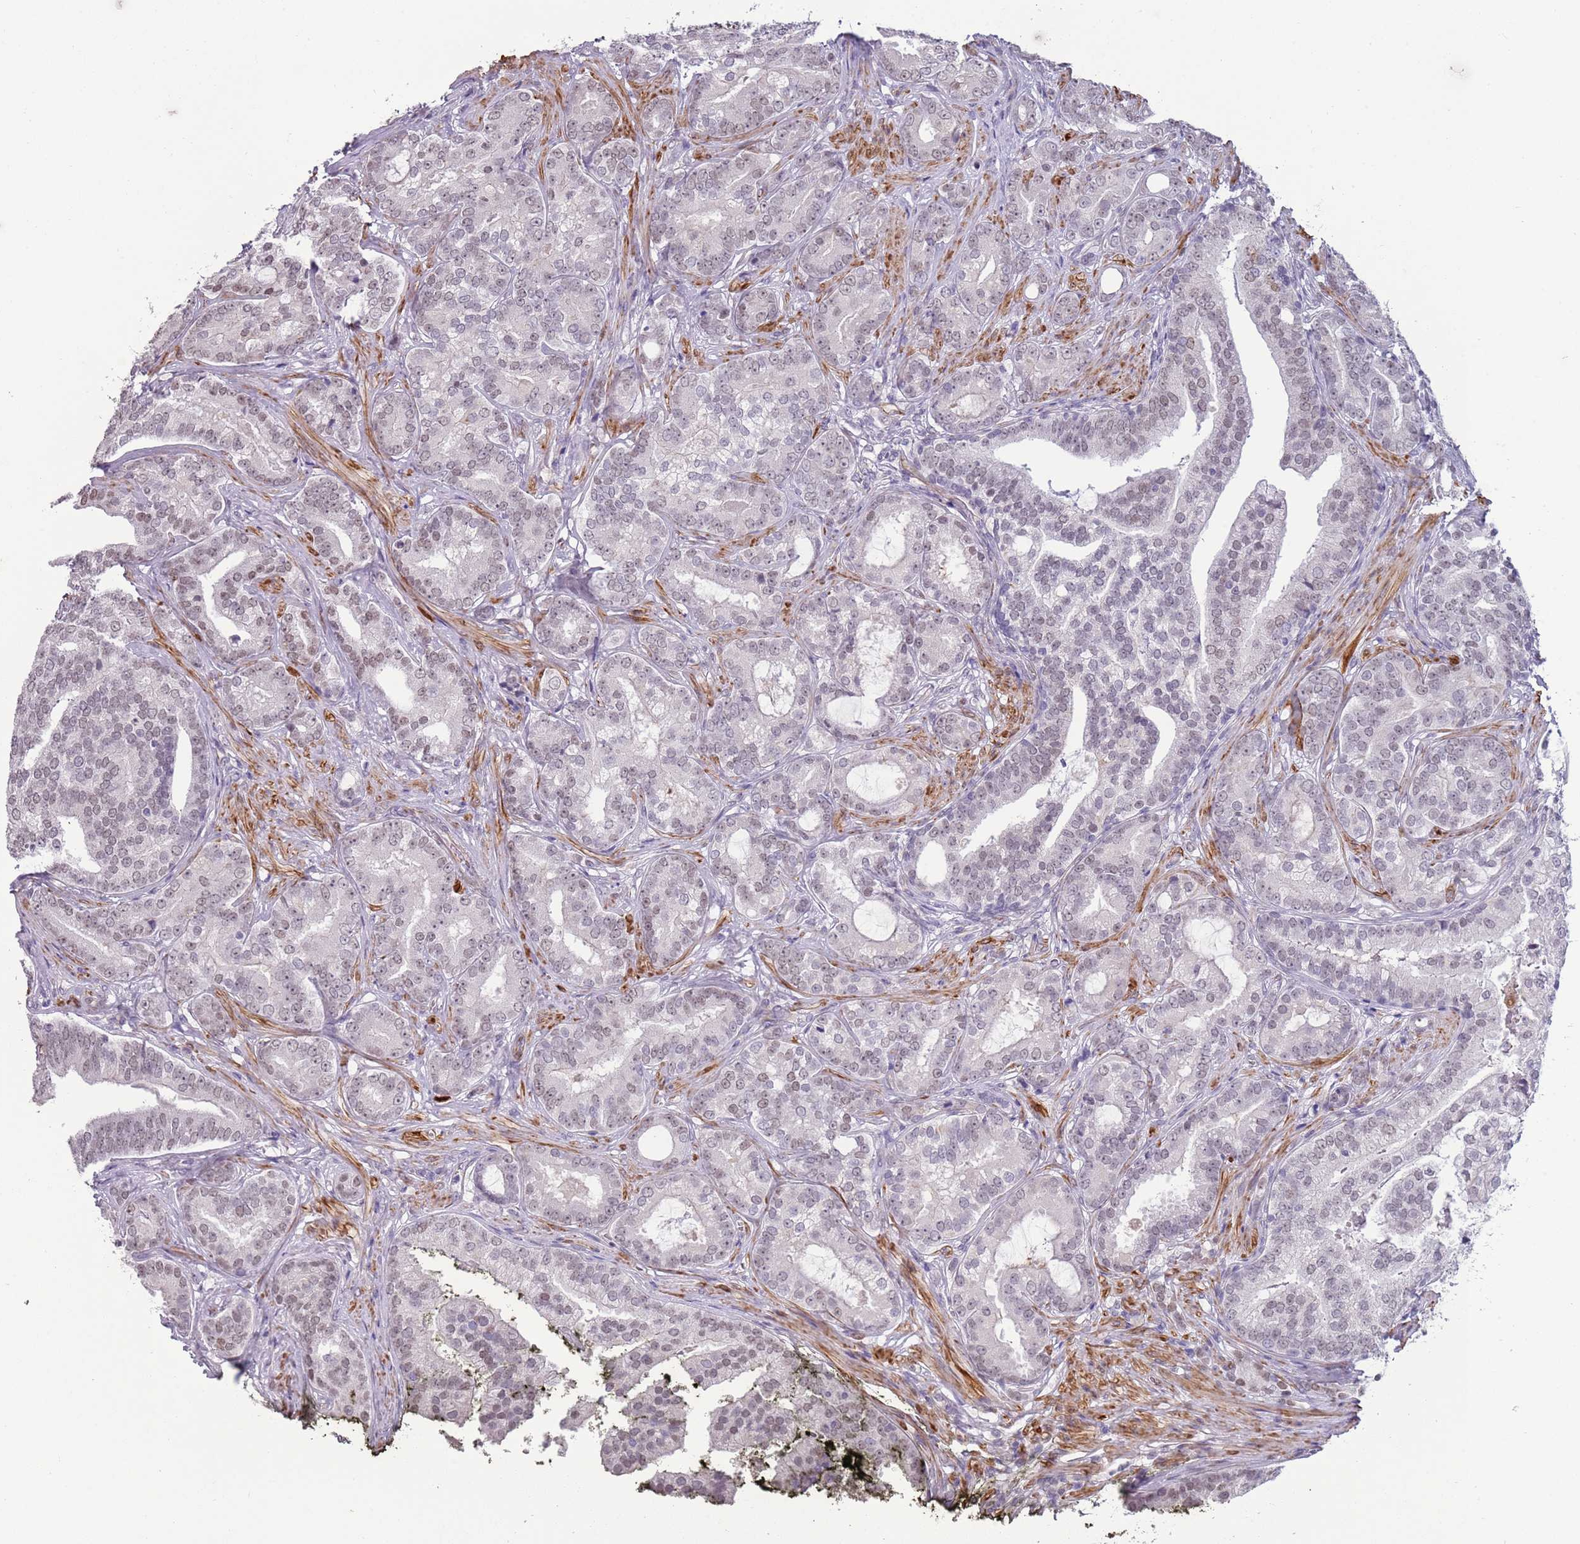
{"staining": {"intensity": "negative", "quantity": "none", "location": "none"}, "tissue": "prostate cancer", "cell_type": "Tumor cells", "image_type": "cancer", "snomed": [{"axis": "morphology", "description": "Adenocarcinoma, High grade"}, {"axis": "topography", "description": "Prostate"}], "caption": "The IHC photomicrograph has no significant staining in tumor cells of prostate cancer tissue.", "gene": "NBPF3", "patient": {"sex": "male", "age": 55}}